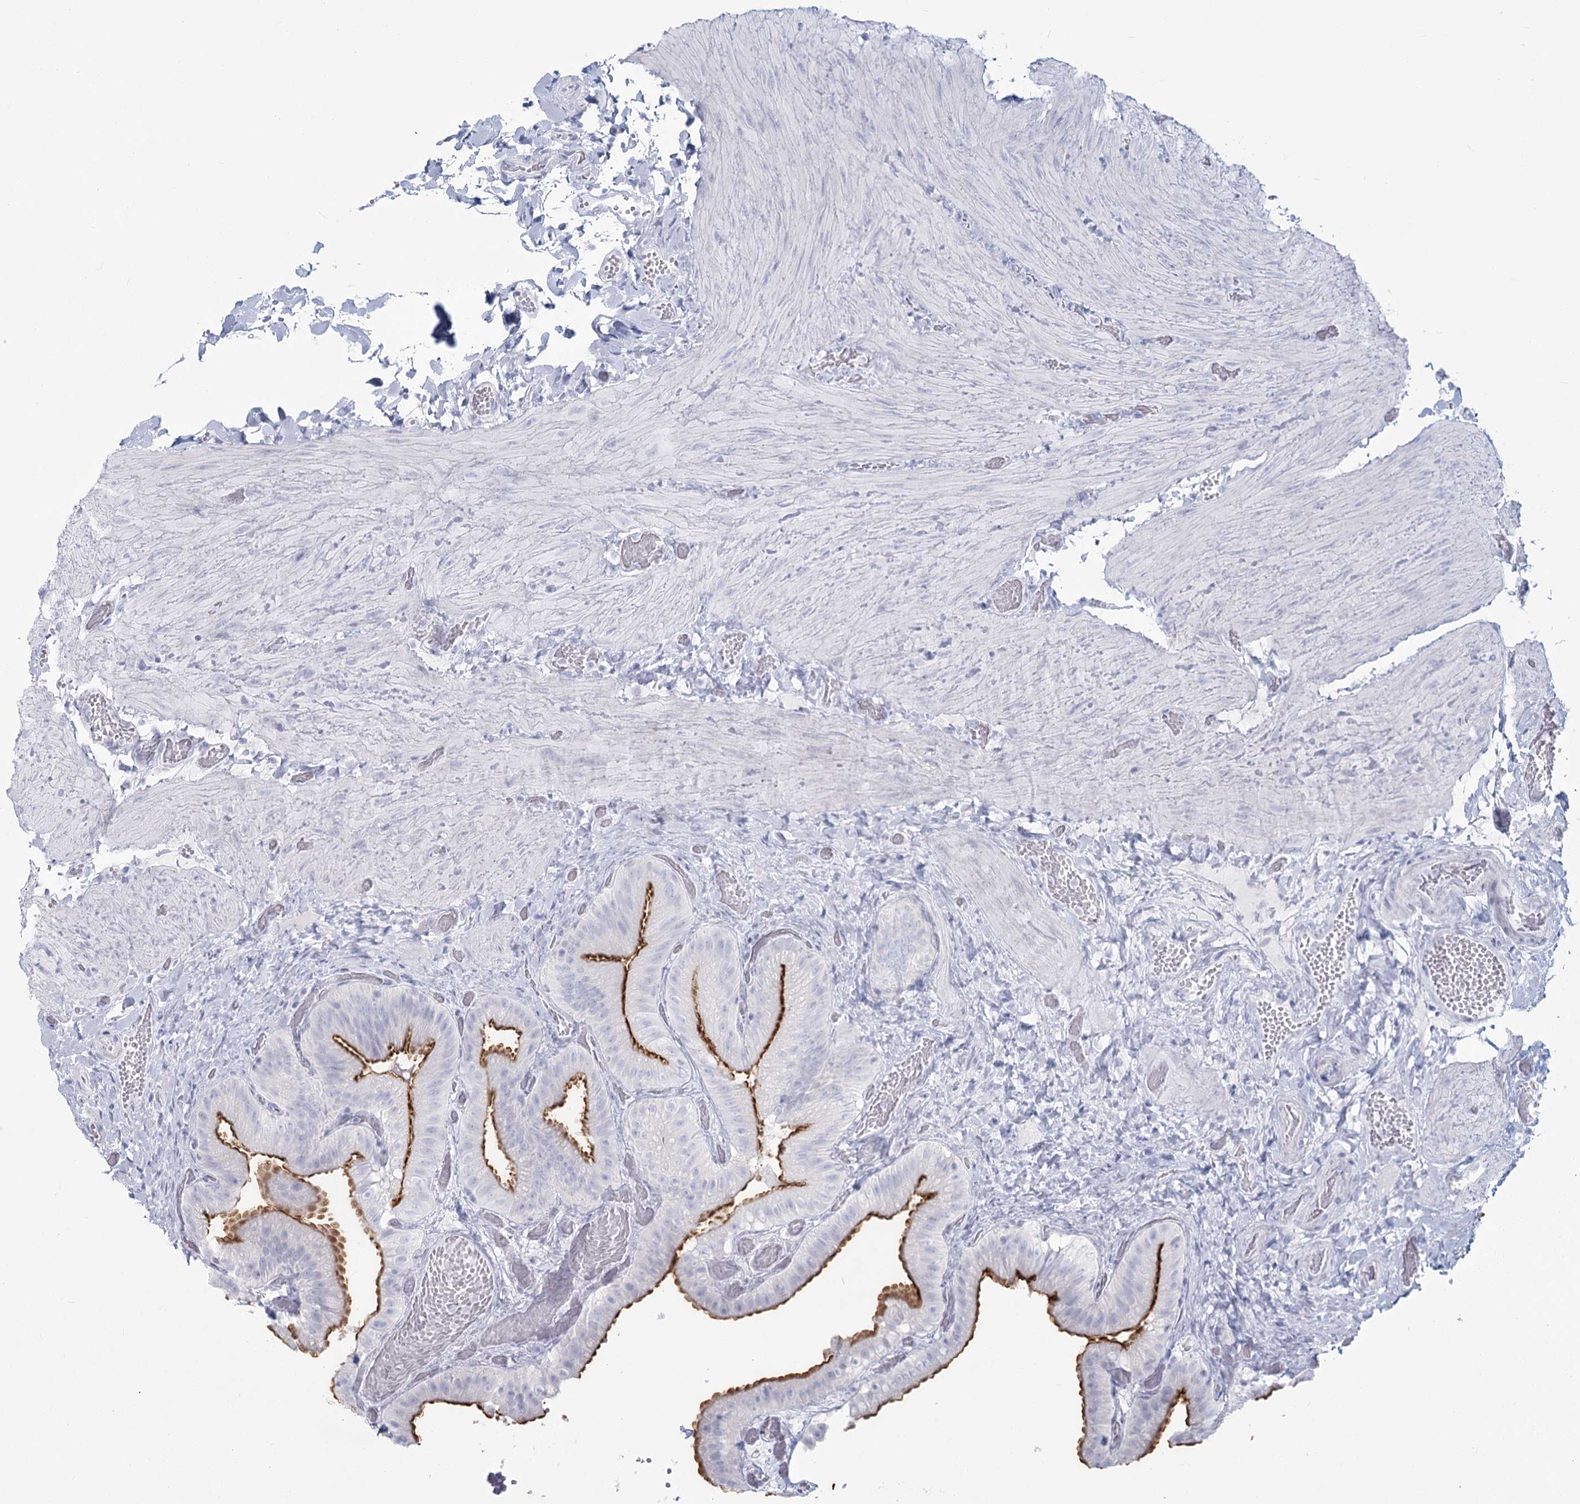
{"staining": {"intensity": "strong", "quantity": ">75%", "location": "cytoplasmic/membranous"}, "tissue": "gallbladder", "cell_type": "Glandular cells", "image_type": "normal", "snomed": [{"axis": "morphology", "description": "Normal tissue, NOS"}, {"axis": "topography", "description": "Gallbladder"}], "caption": "Strong cytoplasmic/membranous positivity for a protein is present in about >75% of glandular cells of benign gallbladder using immunohistochemistry.", "gene": "SLC6A19", "patient": {"sex": "female", "age": 64}}